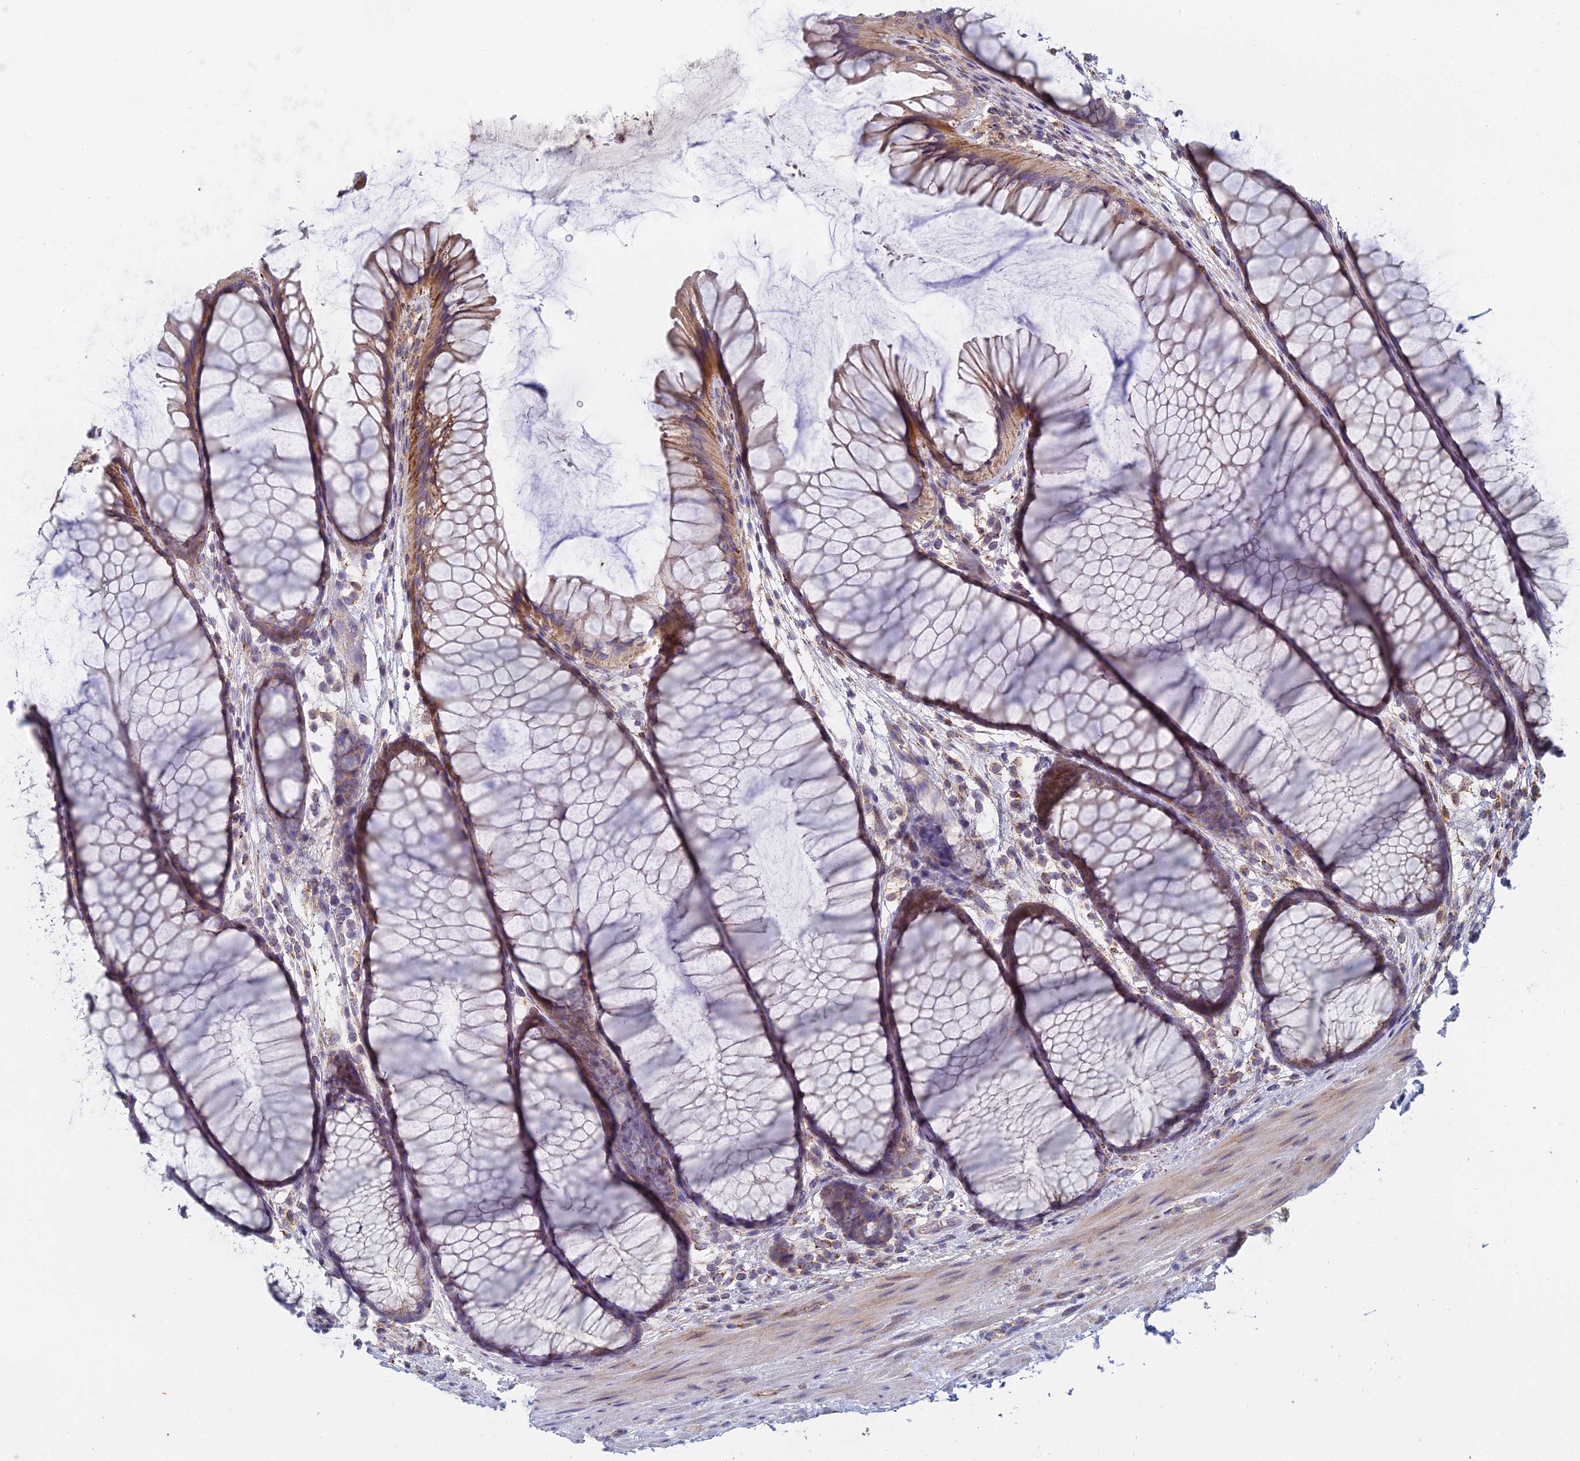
{"staining": {"intensity": "negative", "quantity": "none", "location": "none"}, "tissue": "colon", "cell_type": "Endothelial cells", "image_type": "normal", "snomed": [{"axis": "morphology", "description": "Normal tissue, NOS"}, {"axis": "topography", "description": "Colon"}], "caption": "The histopathology image displays no staining of endothelial cells in benign colon. (DAB (3,3'-diaminobenzidine) IHC with hematoxylin counter stain).", "gene": "IFTAP", "patient": {"sex": "female", "age": 82}}